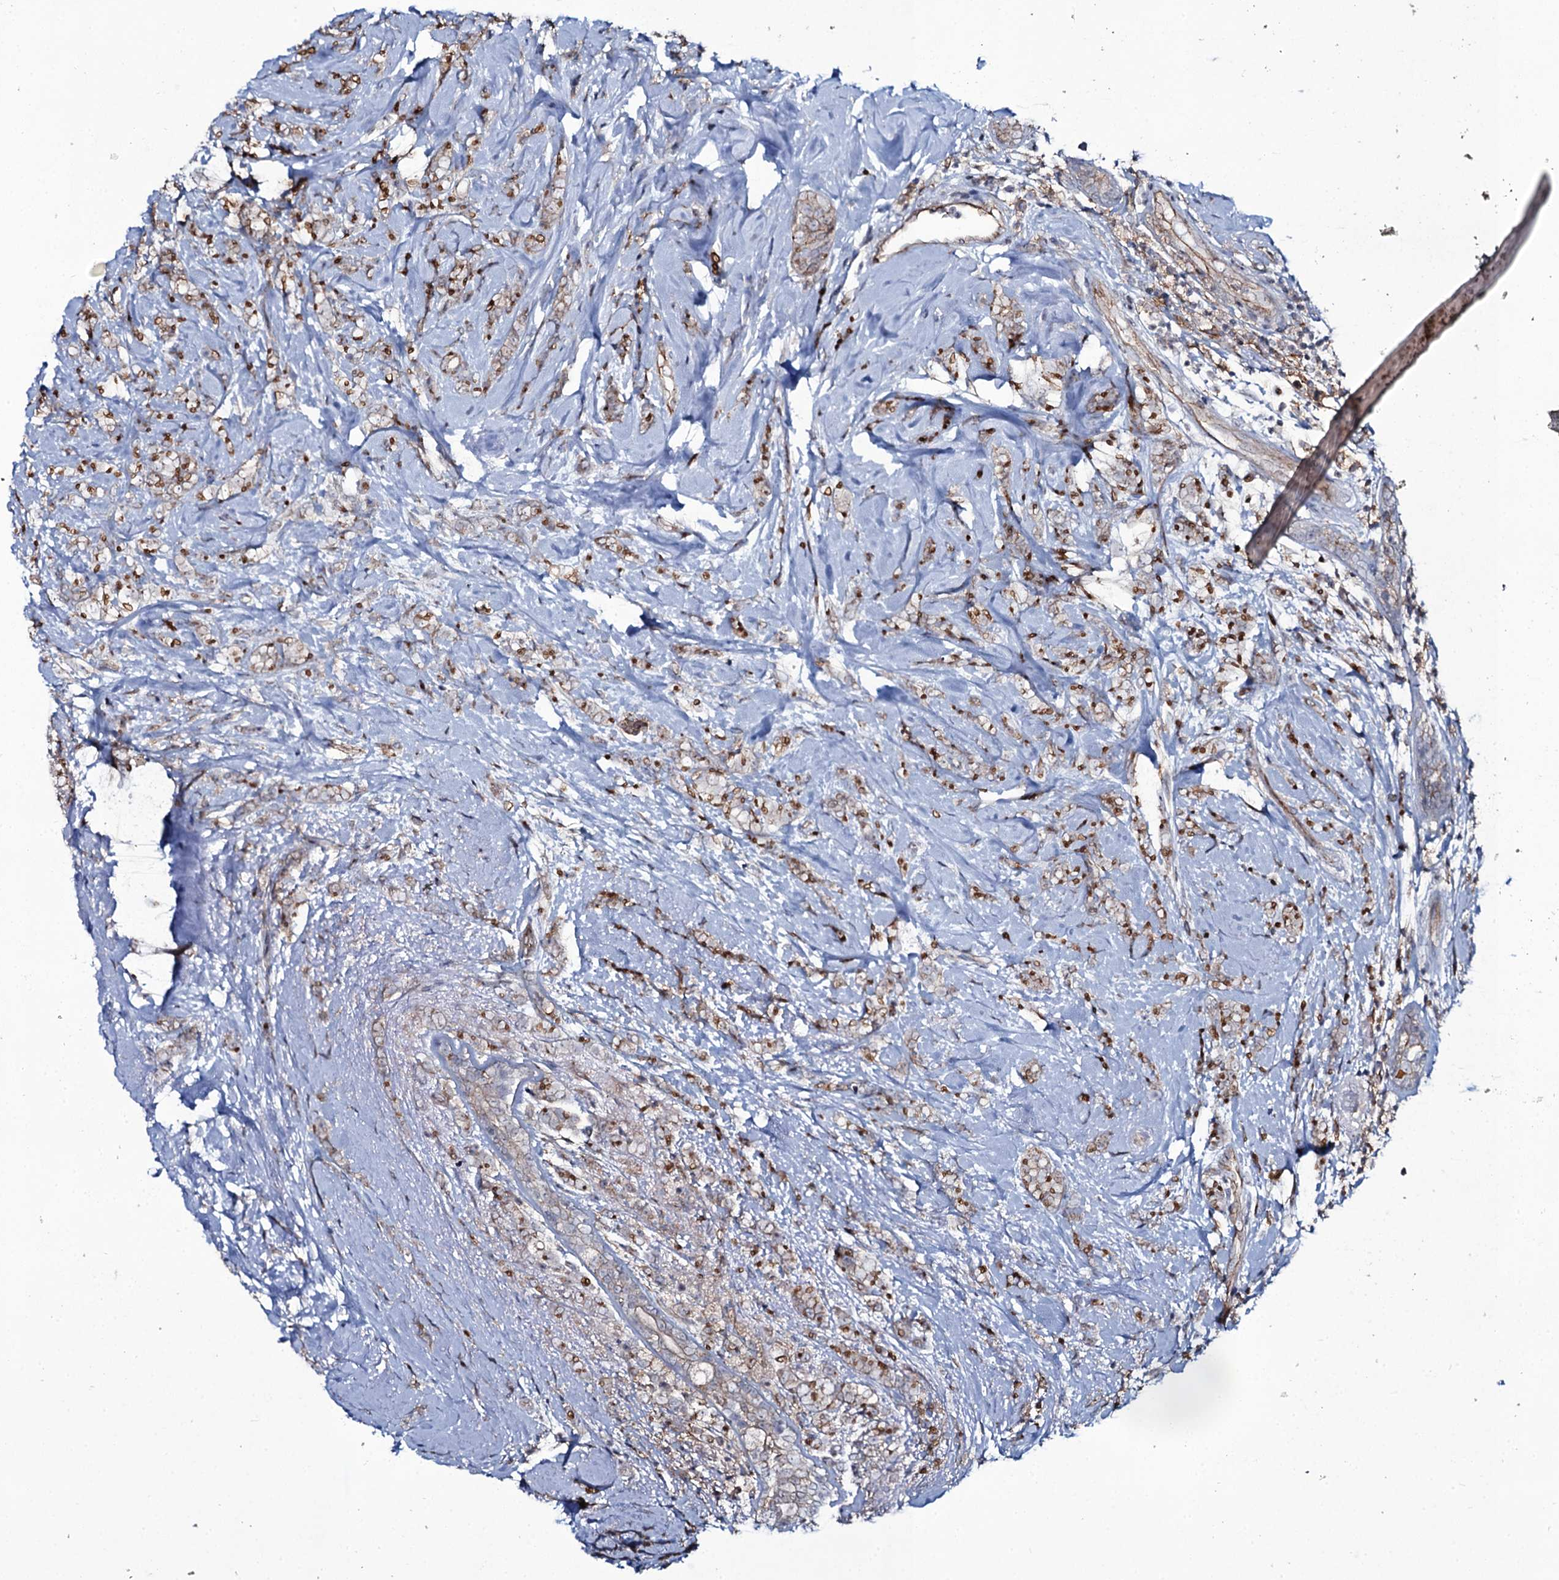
{"staining": {"intensity": "moderate", "quantity": ">75%", "location": "cytoplasmic/membranous"}, "tissue": "breast cancer", "cell_type": "Tumor cells", "image_type": "cancer", "snomed": [{"axis": "morphology", "description": "Lobular carcinoma"}, {"axis": "topography", "description": "Breast"}], "caption": "Moderate cytoplasmic/membranous positivity is appreciated in about >75% of tumor cells in breast lobular carcinoma.", "gene": "SNAP23", "patient": {"sex": "female", "age": 58}}